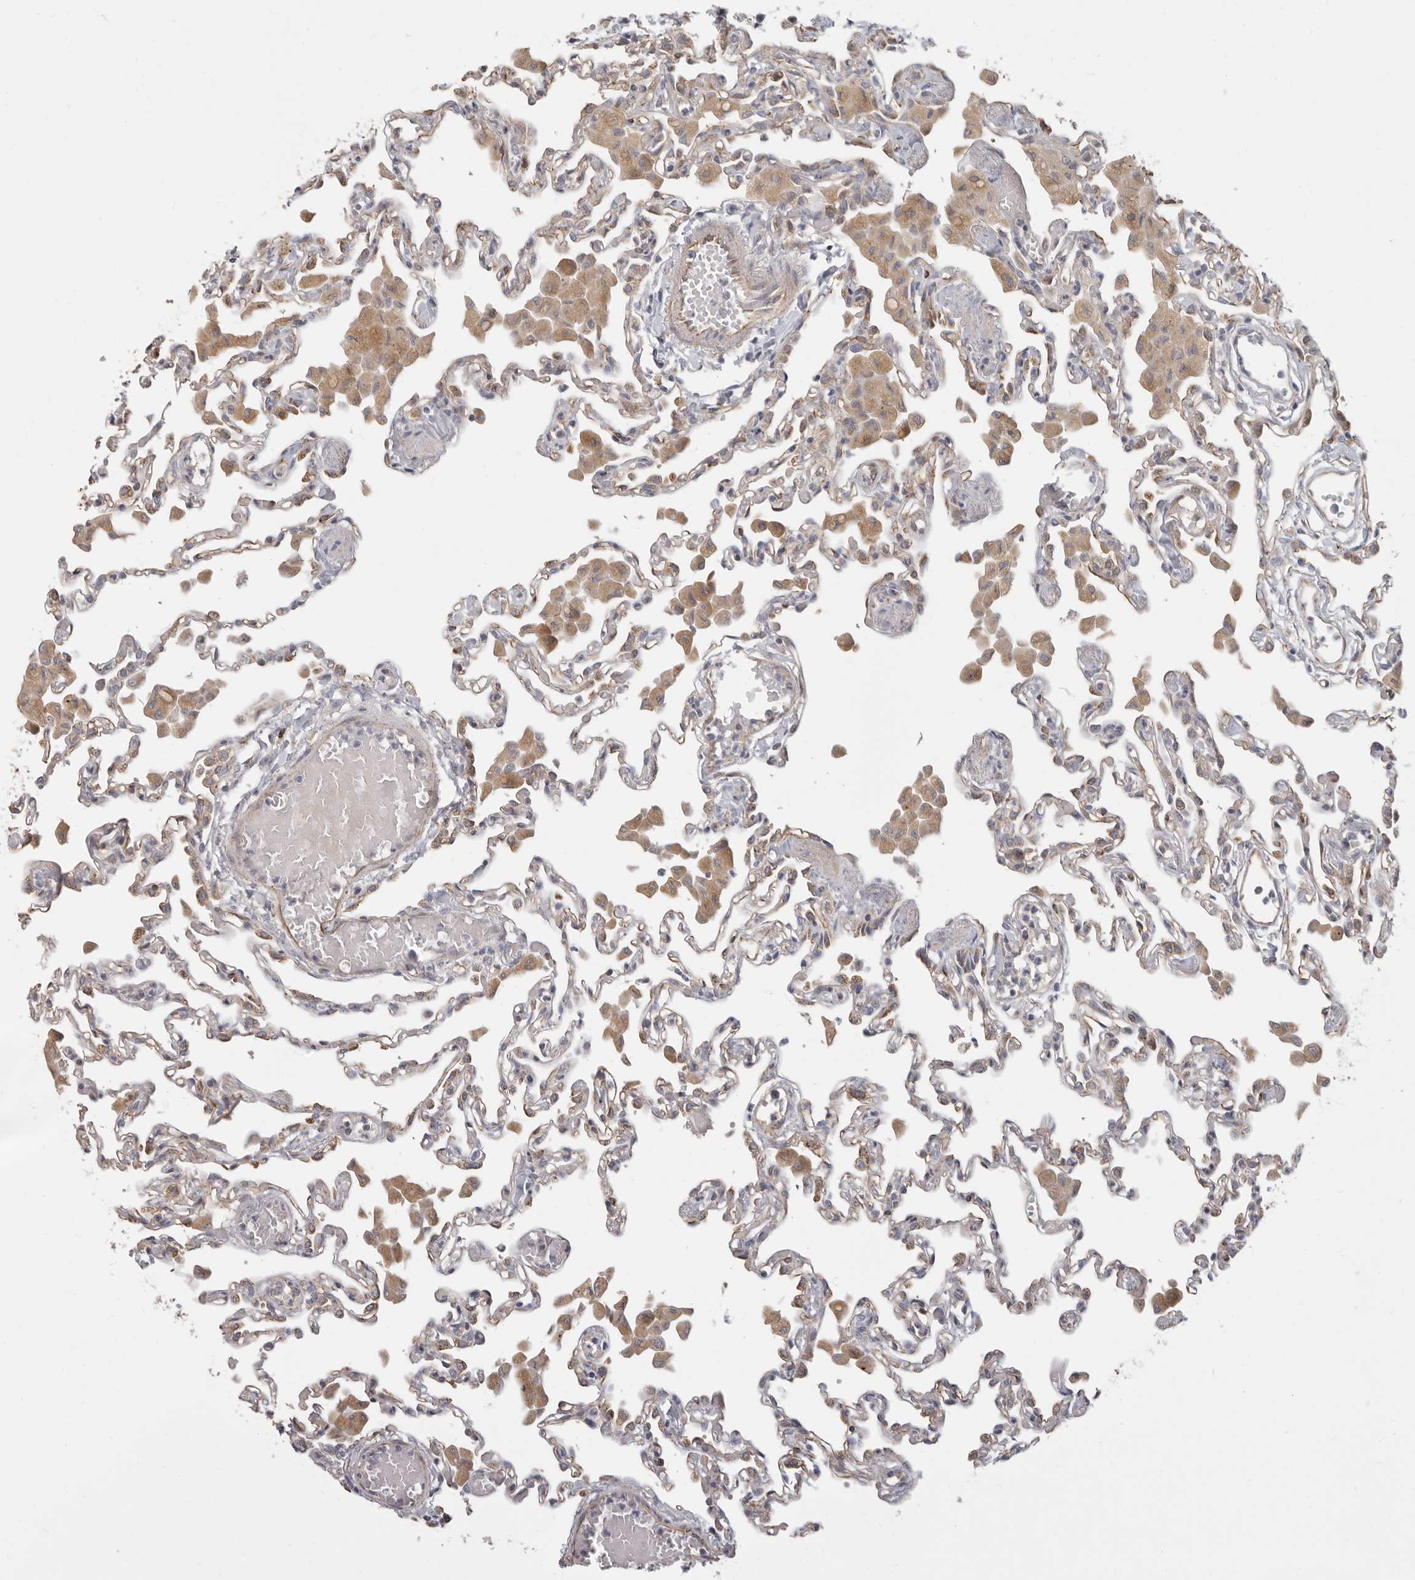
{"staining": {"intensity": "weak", "quantity": "<25%", "location": "cytoplasmic/membranous"}, "tissue": "lung", "cell_type": "Alveolar cells", "image_type": "normal", "snomed": [{"axis": "morphology", "description": "Normal tissue, NOS"}, {"axis": "topography", "description": "Bronchus"}, {"axis": "topography", "description": "Lung"}], "caption": "A high-resolution photomicrograph shows IHC staining of normal lung, which displays no significant staining in alveolar cells.", "gene": "SPRING1", "patient": {"sex": "female", "age": 49}}